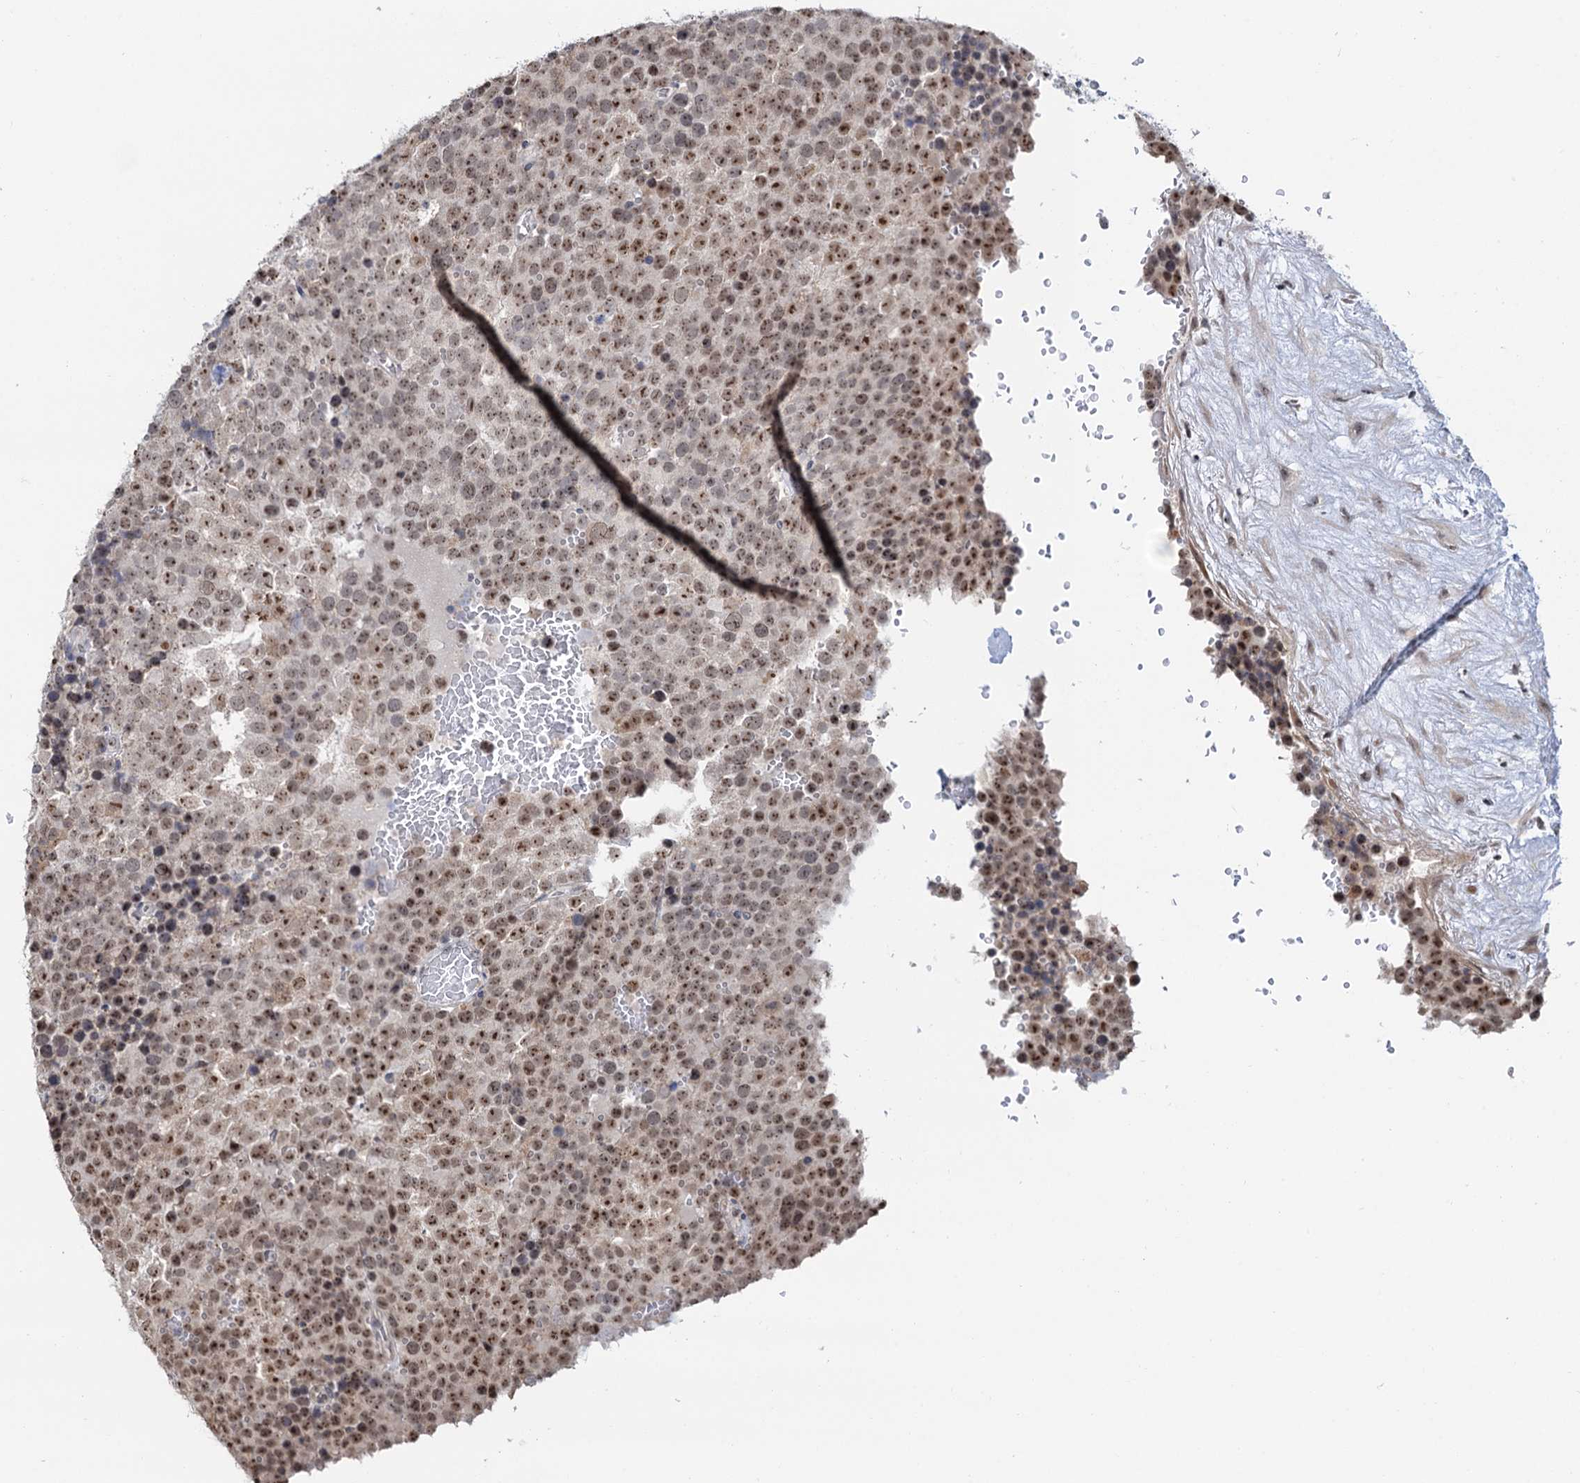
{"staining": {"intensity": "moderate", "quantity": ">75%", "location": "nuclear"}, "tissue": "testis cancer", "cell_type": "Tumor cells", "image_type": "cancer", "snomed": [{"axis": "morphology", "description": "Seminoma, NOS"}, {"axis": "topography", "description": "Testis"}], "caption": "A histopathology image of testis cancer (seminoma) stained for a protein shows moderate nuclear brown staining in tumor cells. The staining was performed using DAB to visualize the protein expression in brown, while the nuclei were stained in blue with hematoxylin (Magnification: 20x).", "gene": "NAT10", "patient": {"sex": "male", "age": 71}}